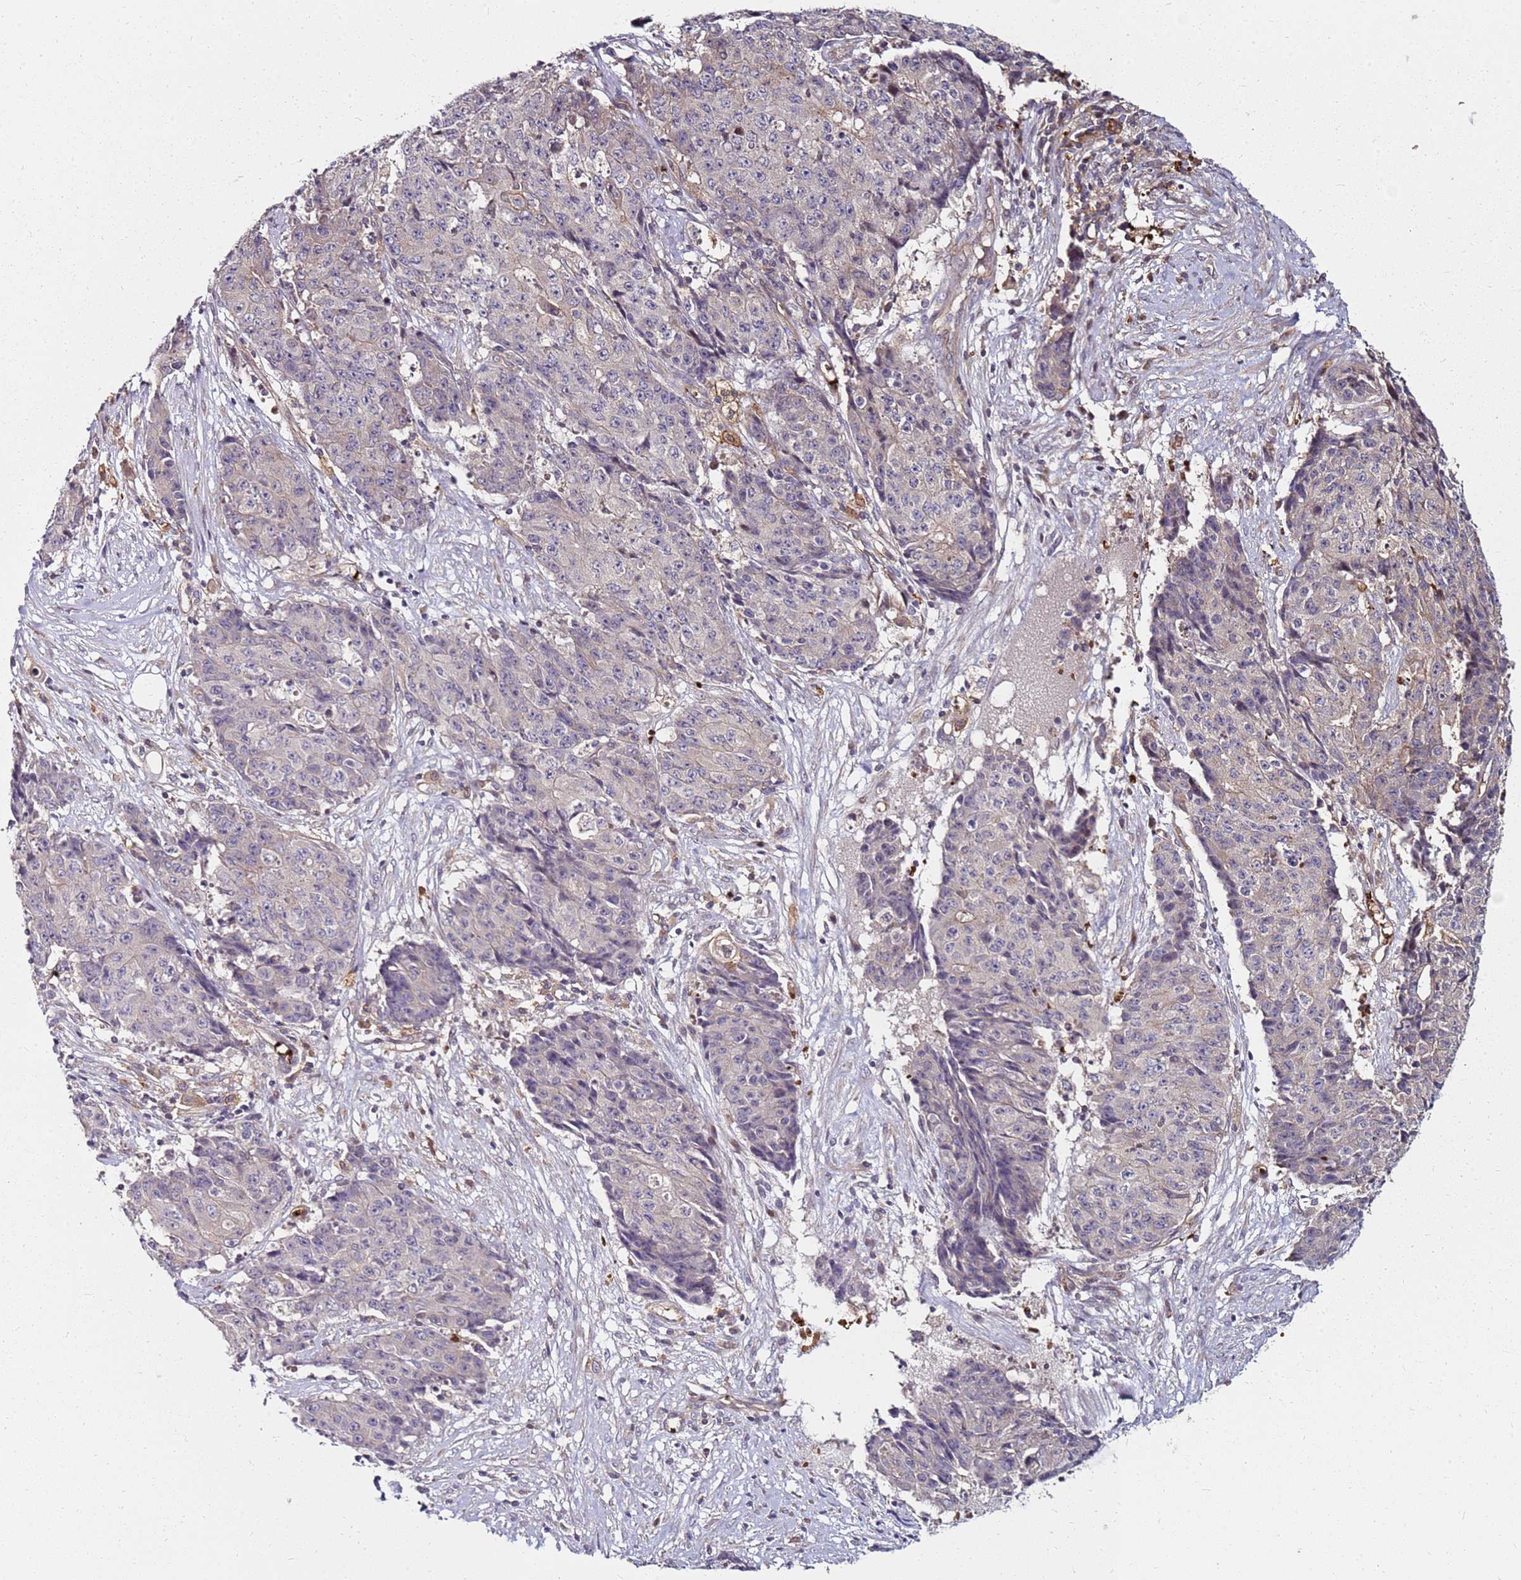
{"staining": {"intensity": "negative", "quantity": "none", "location": "none"}, "tissue": "ovarian cancer", "cell_type": "Tumor cells", "image_type": "cancer", "snomed": [{"axis": "morphology", "description": "Carcinoma, endometroid"}, {"axis": "topography", "description": "Ovary"}], "caption": "A micrograph of human endometroid carcinoma (ovarian) is negative for staining in tumor cells.", "gene": "RNF11", "patient": {"sex": "female", "age": 42}}